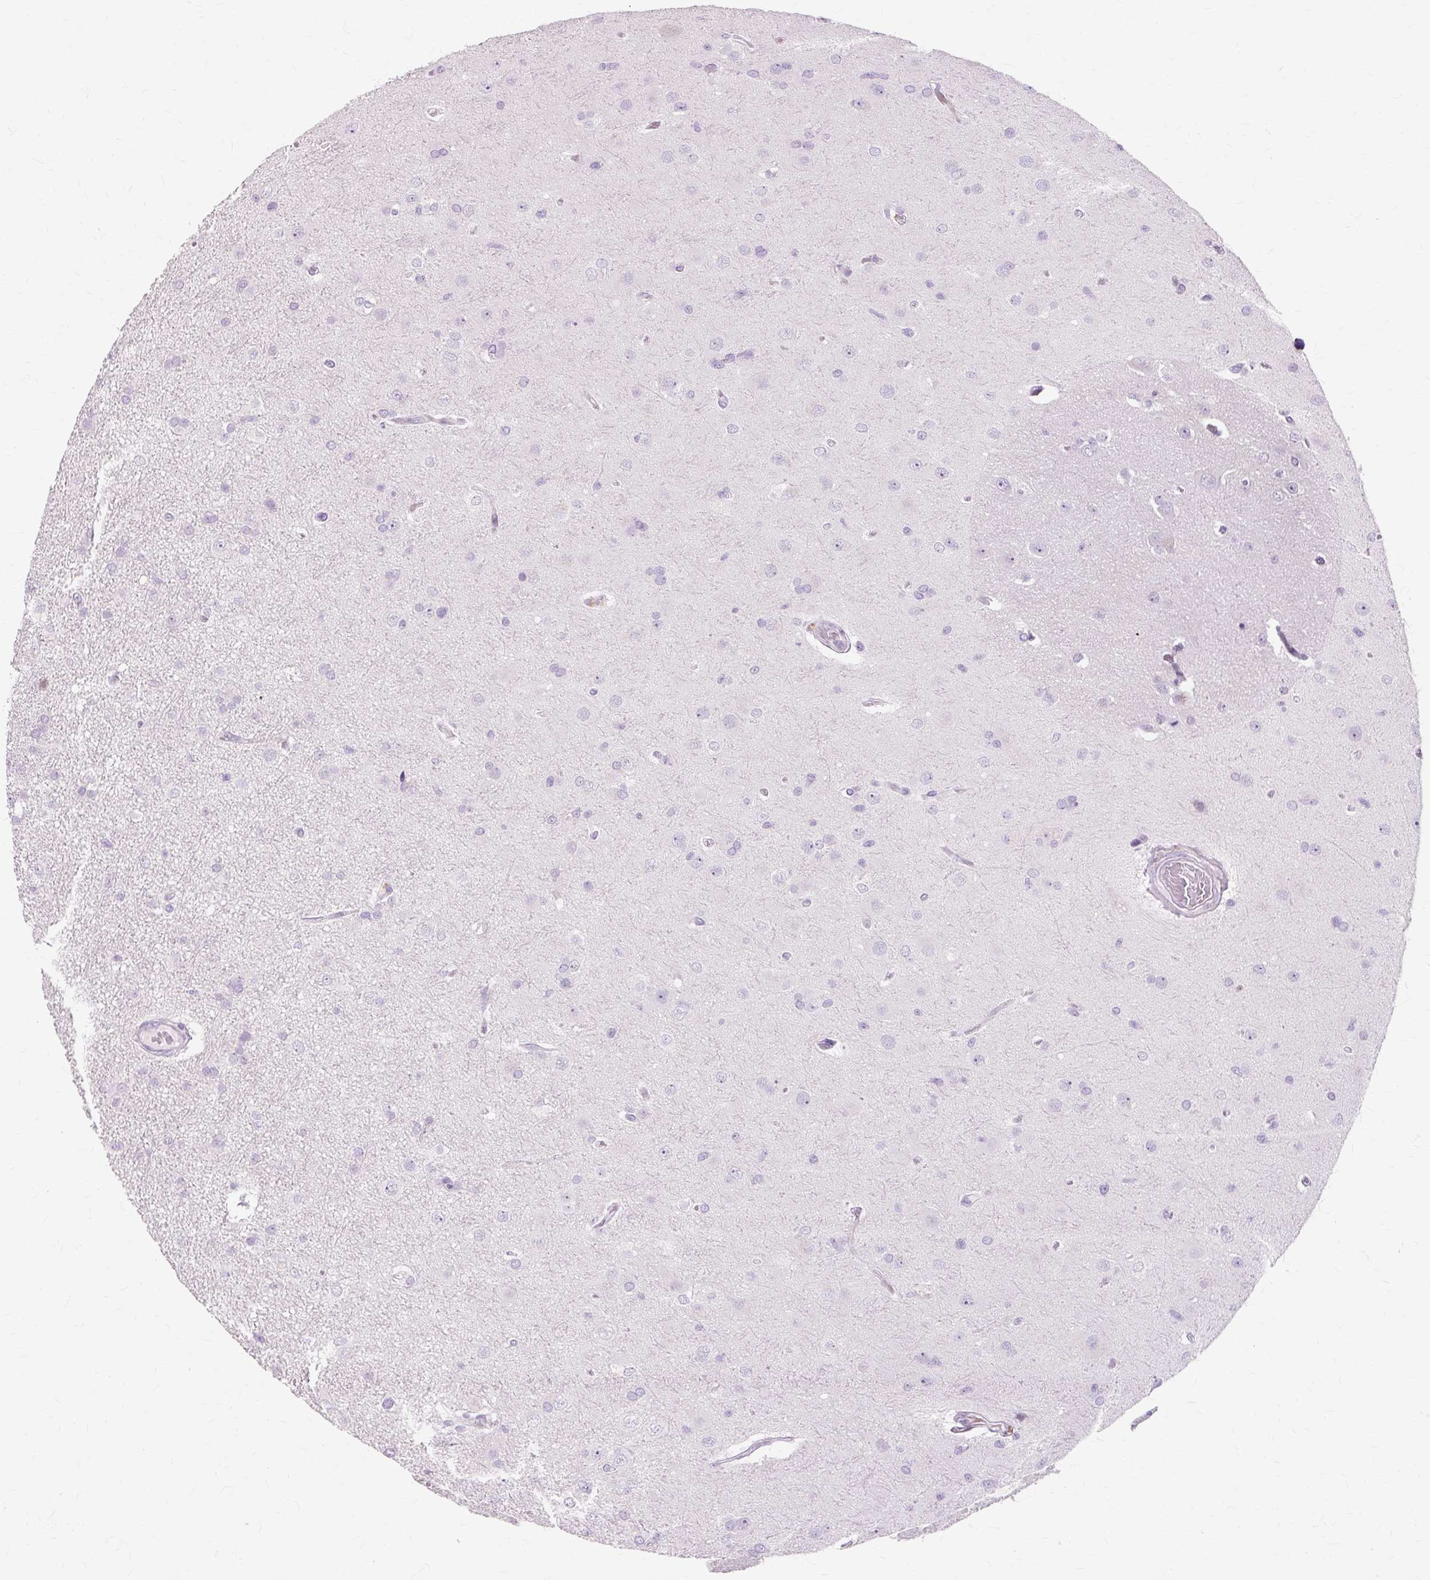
{"staining": {"intensity": "negative", "quantity": "none", "location": "none"}, "tissue": "glioma", "cell_type": "Tumor cells", "image_type": "cancer", "snomed": [{"axis": "morphology", "description": "Glioma, malignant, High grade"}, {"axis": "topography", "description": "Brain"}], "caption": "Malignant glioma (high-grade) stained for a protein using immunohistochemistry displays no positivity tumor cells.", "gene": "IRX2", "patient": {"sex": "male", "age": 53}}